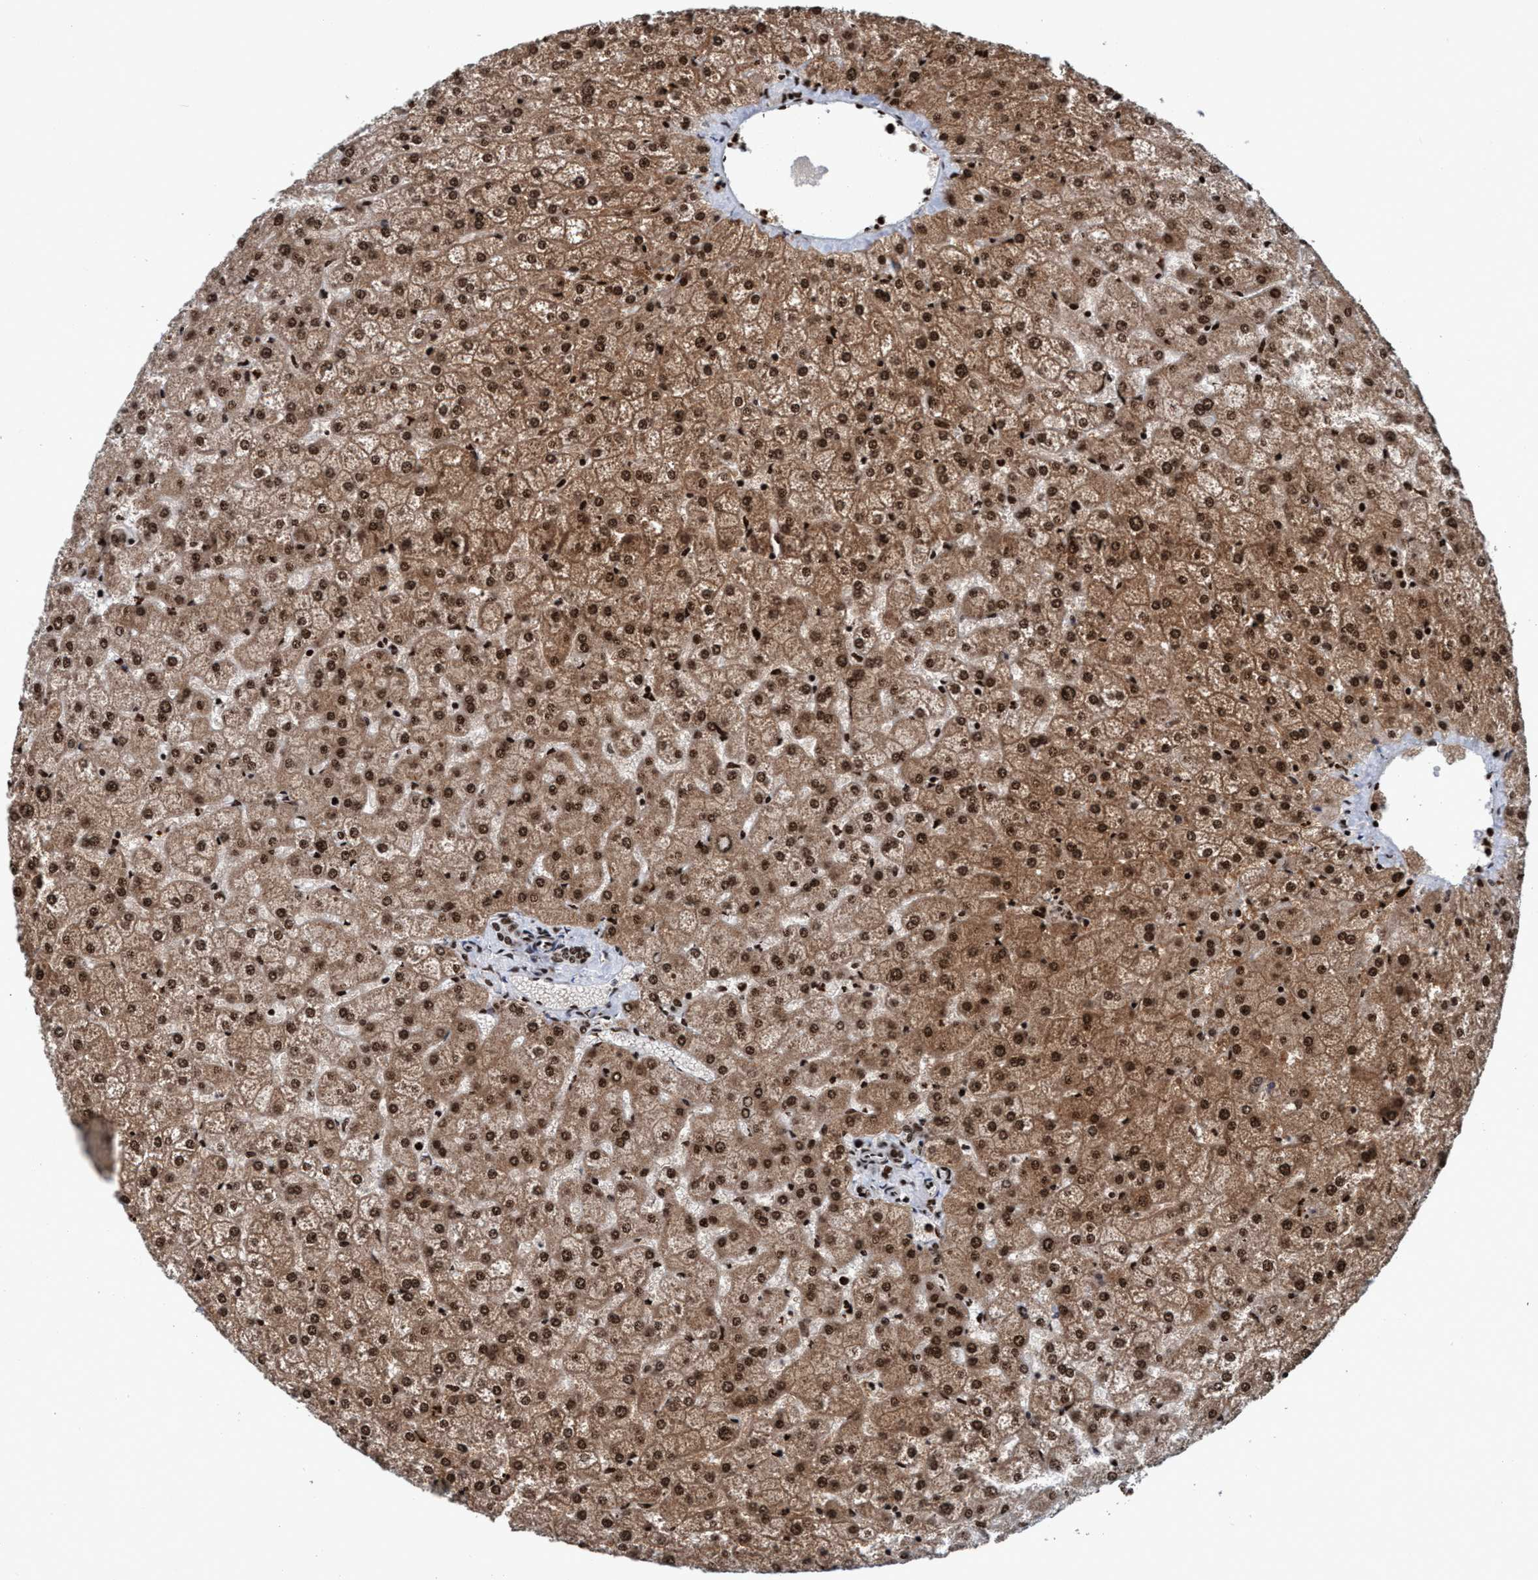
{"staining": {"intensity": "moderate", "quantity": ">75%", "location": "nuclear"}, "tissue": "liver", "cell_type": "Cholangiocytes", "image_type": "normal", "snomed": [{"axis": "morphology", "description": "Normal tissue, NOS"}, {"axis": "topography", "description": "Liver"}], "caption": "This is an image of immunohistochemistry staining of benign liver, which shows moderate positivity in the nuclear of cholangiocytes.", "gene": "TOPBP1", "patient": {"sex": "female", "age": 32}}